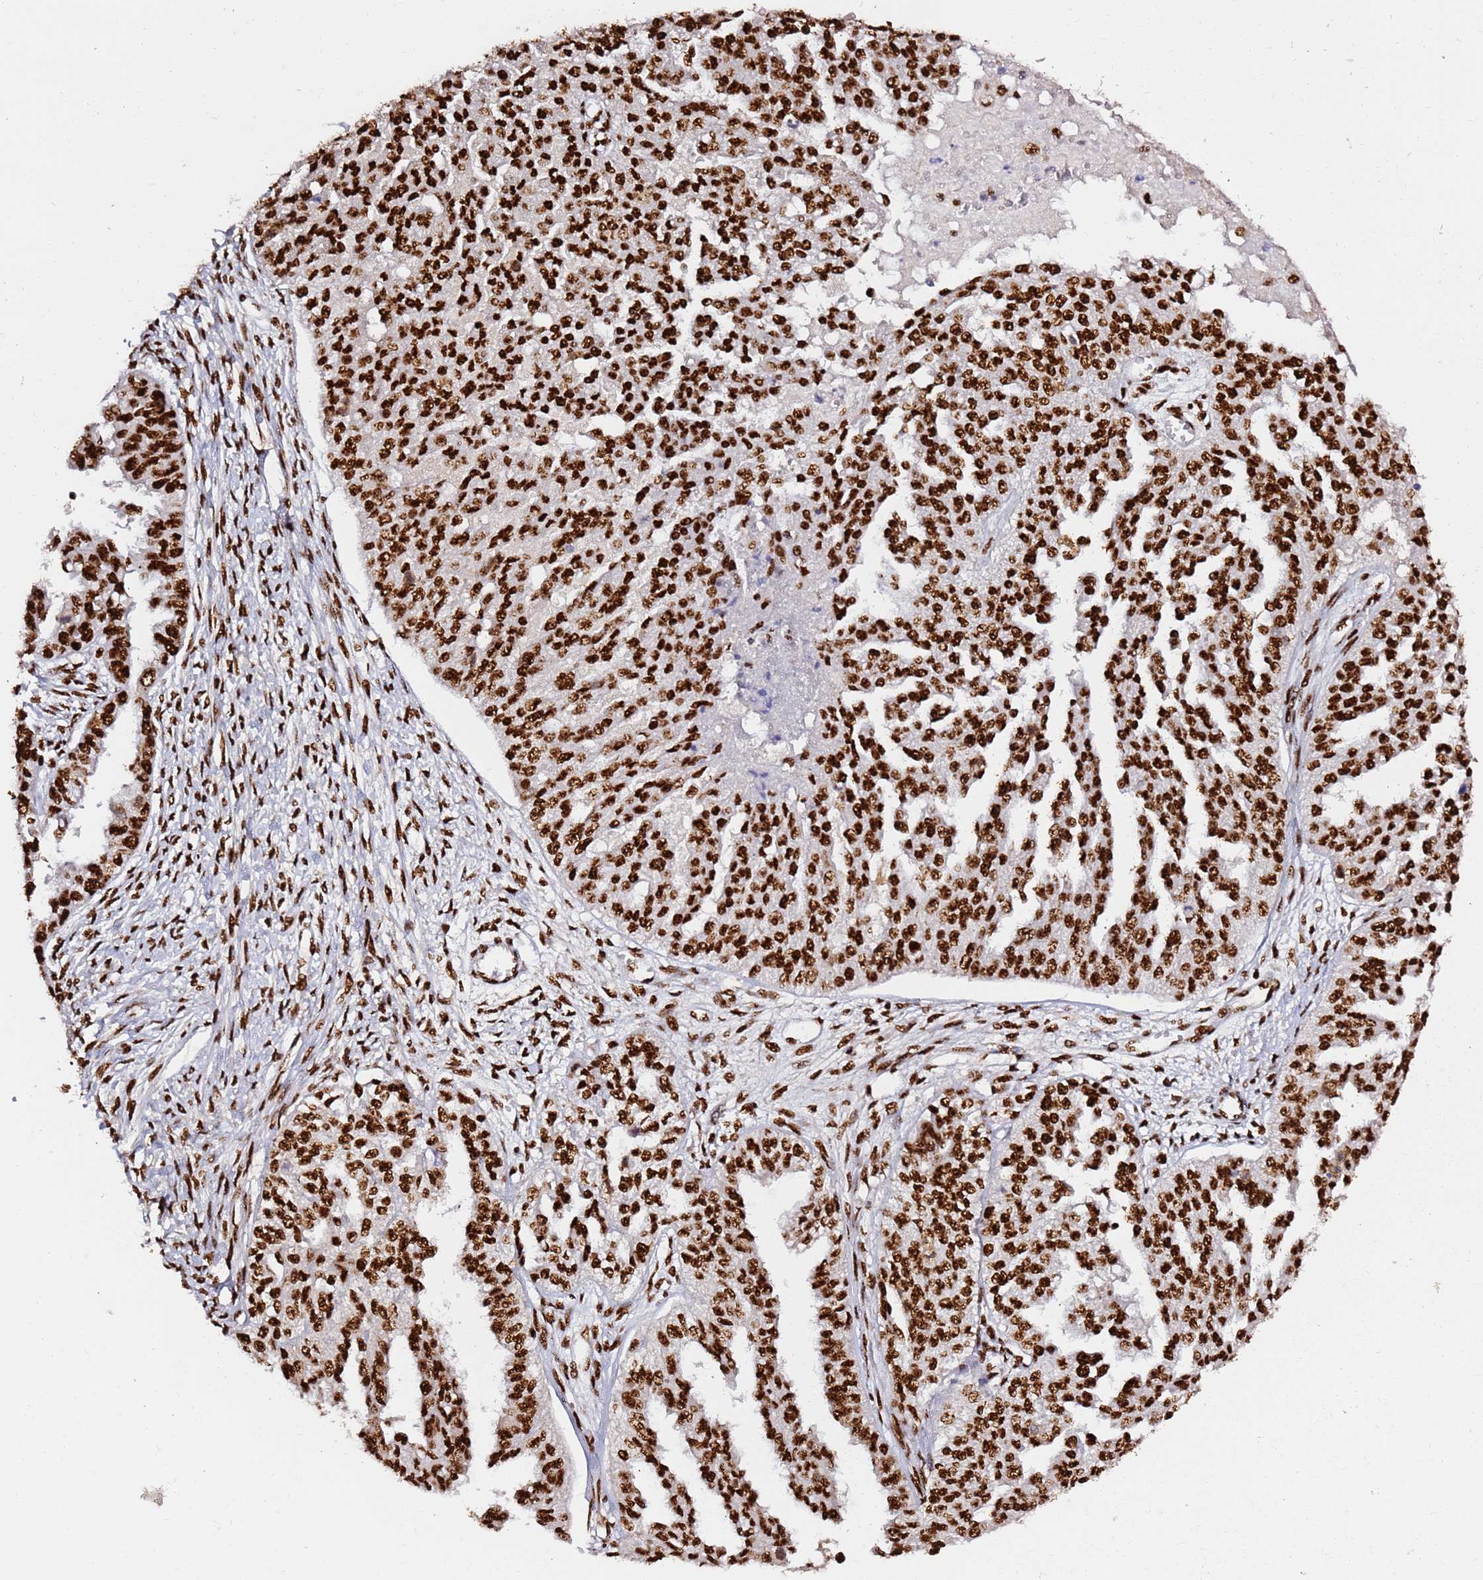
{"staining": {"intensity": "strong", "quantity": ">75%", "location": "nuclear"}, "tissue": "ovarian cancer", "cell_type": "Tumor cells", "image_type": "cancer", "snomed": [{"axis": "morphology", "description": "Cystadenocarcinoma, serous, NOS"}, {"axis": "topography", "description": "Ovary"}], "caption": "Immunohistochemical staining of ovarian serous cystadenocarcinoma exhibits strong nuclear protein staining in about >75% of tumor cells. (DAB IHC with brightfield microscopy, high magnification).", "gene": "C6orf226", "patient": {"sex": "female", "age": 58}}